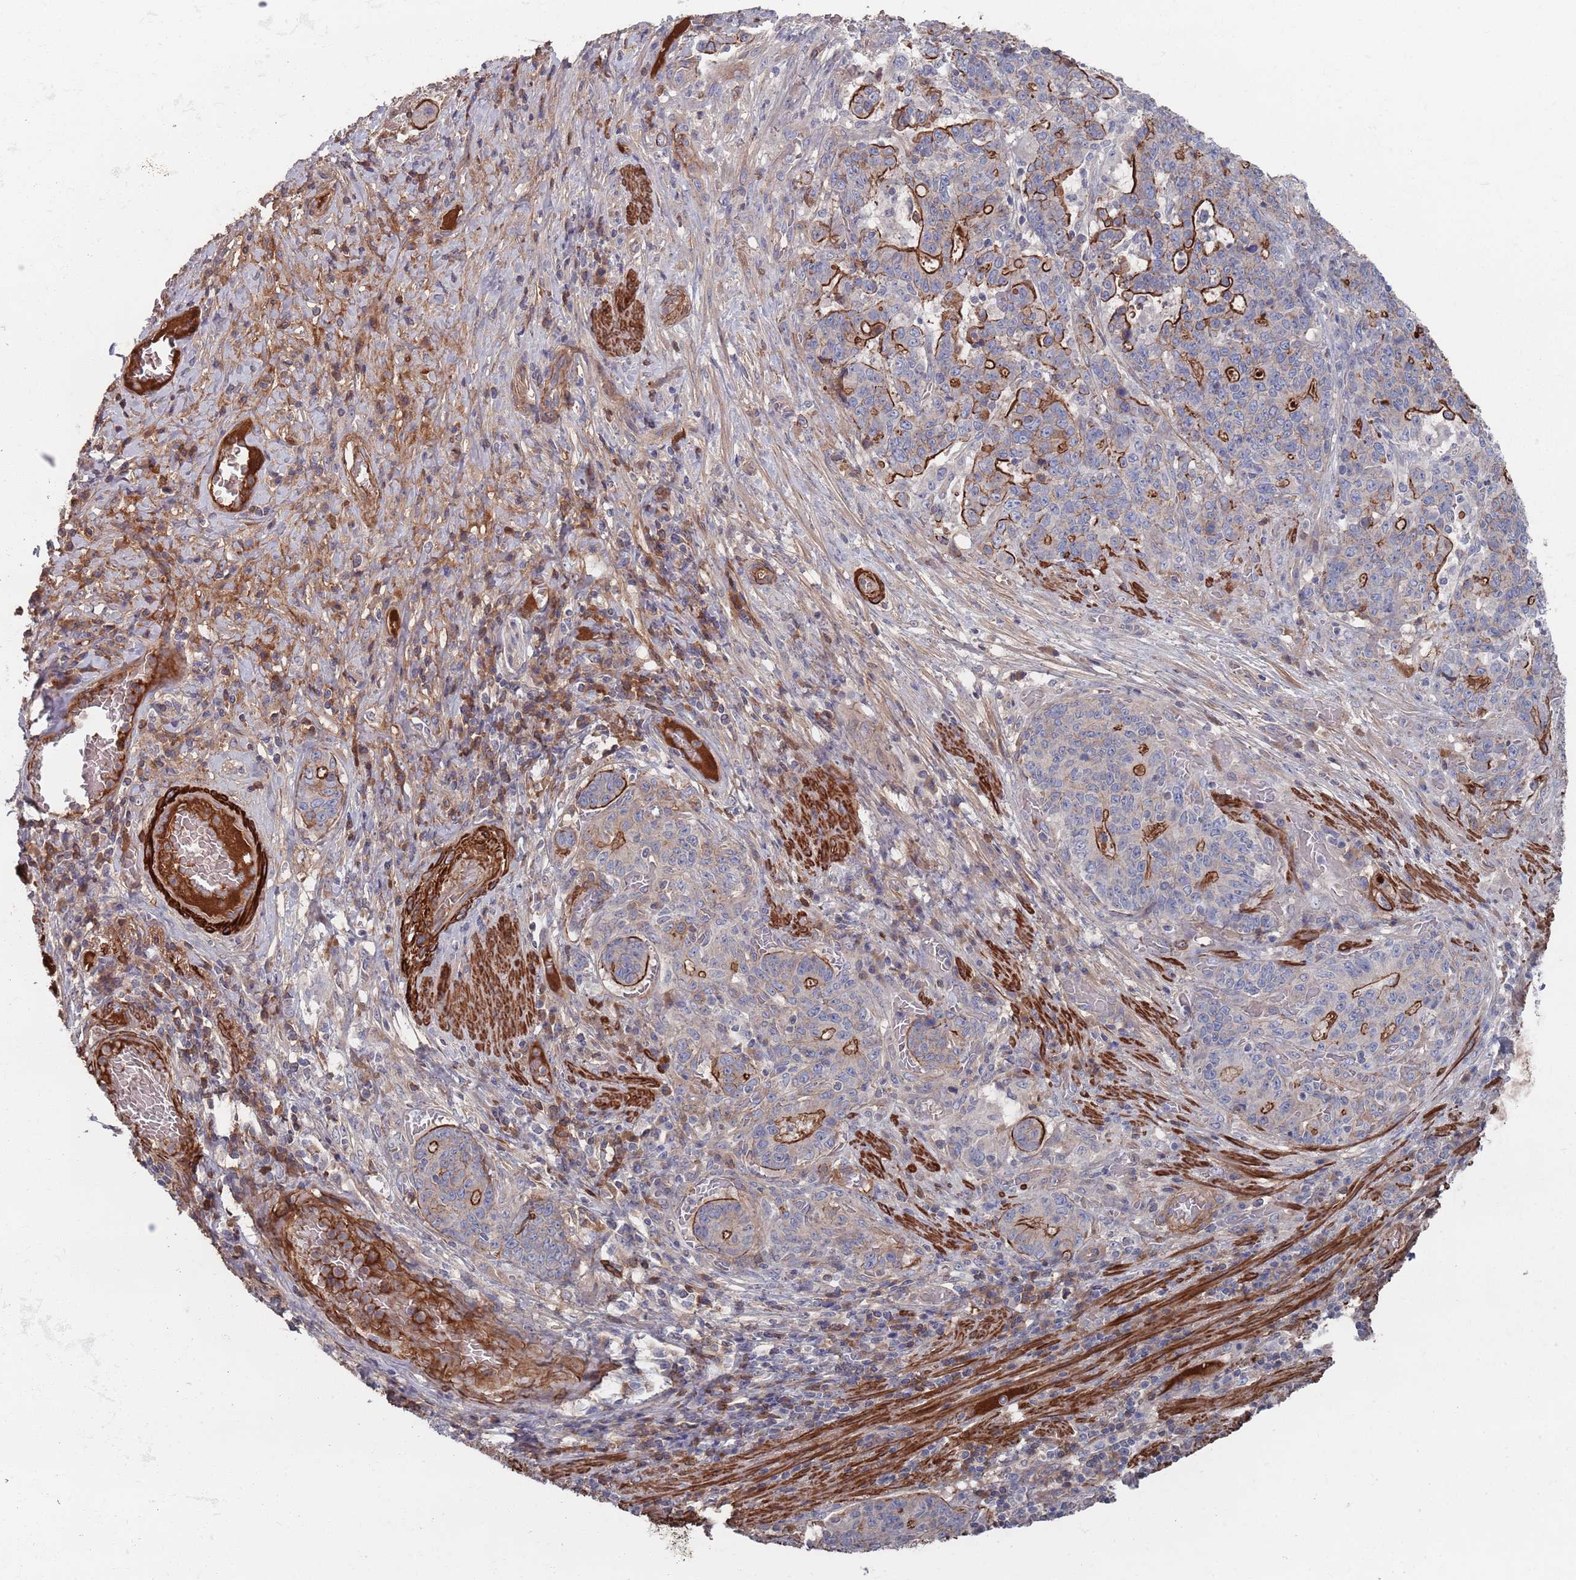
{"staining": {"intensity": "strong", "quantity": "<25%", "location": "cytoplasmic/membranous"}, "tissue": "stomach cancer", "cell_type": "Tumor cells", "image_type": "cancer", "snomed": [{"axis": "morphology", "description": "Normal tissue, NOS"}, {"axis": "morphology", "description": "Adenocarcinoma, NOS"}, {"axis": "topography", "description": "Stomach"}], "caption": "IHC of stomach cancer (adenocarcinoma) demonstrates medium levels of strong cytoplasmic/membranous positivity in approximately <25% of tumor cells. The staining is performed using DAB brown chromogen to label protein expression. The nuclei are counter-stained blue using hematoxylin.", "gene": "PLEKHA4", "patient": {"sex": "female", "age": 64}}